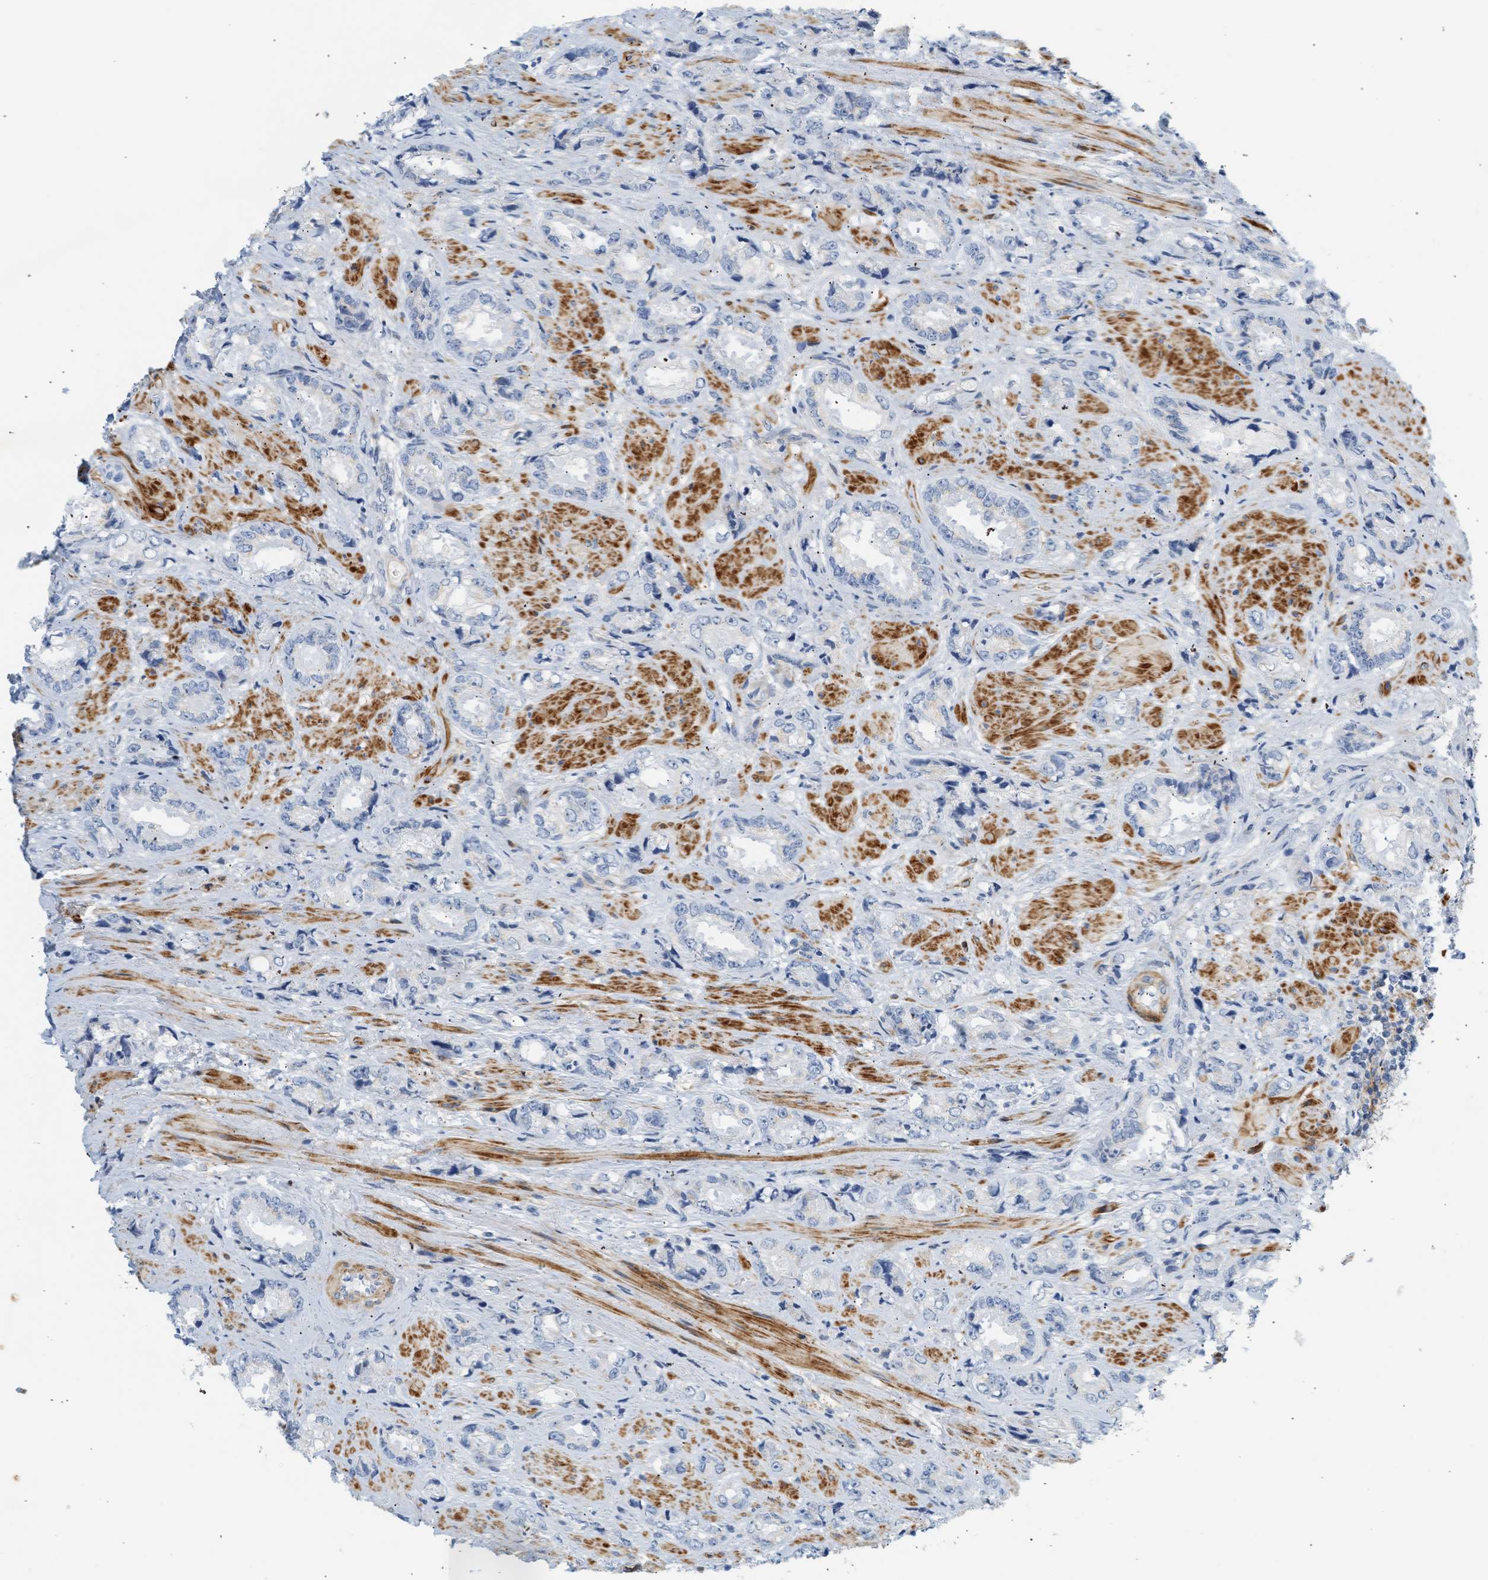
{"staining": {"intensity": "negative", "quantity": "none", "location": "none"}, "tissue": "prostate cancer", "cell_type": "Tumor cells", "image_type": "cancer", "snomed": [{"axis": "morphology", "description": "Adenocarcinoma, High grade"}, {"axis": "topography", "description": "Prostate"}], "caption": "An immunohistochemistry histopathology image of prostate adenocarcinoma (high-grade) is shown. There is no staining in tumor cells of prostate adenocarcinoma (high-grade). The staining was performed using DAB to visualize the protein expression in brown, while the nuclei were stained in blue with hematoxylin (Magnification: 20x).", "gene": "SLC30A7", "patient": {"sex": "male", "age": 61}}